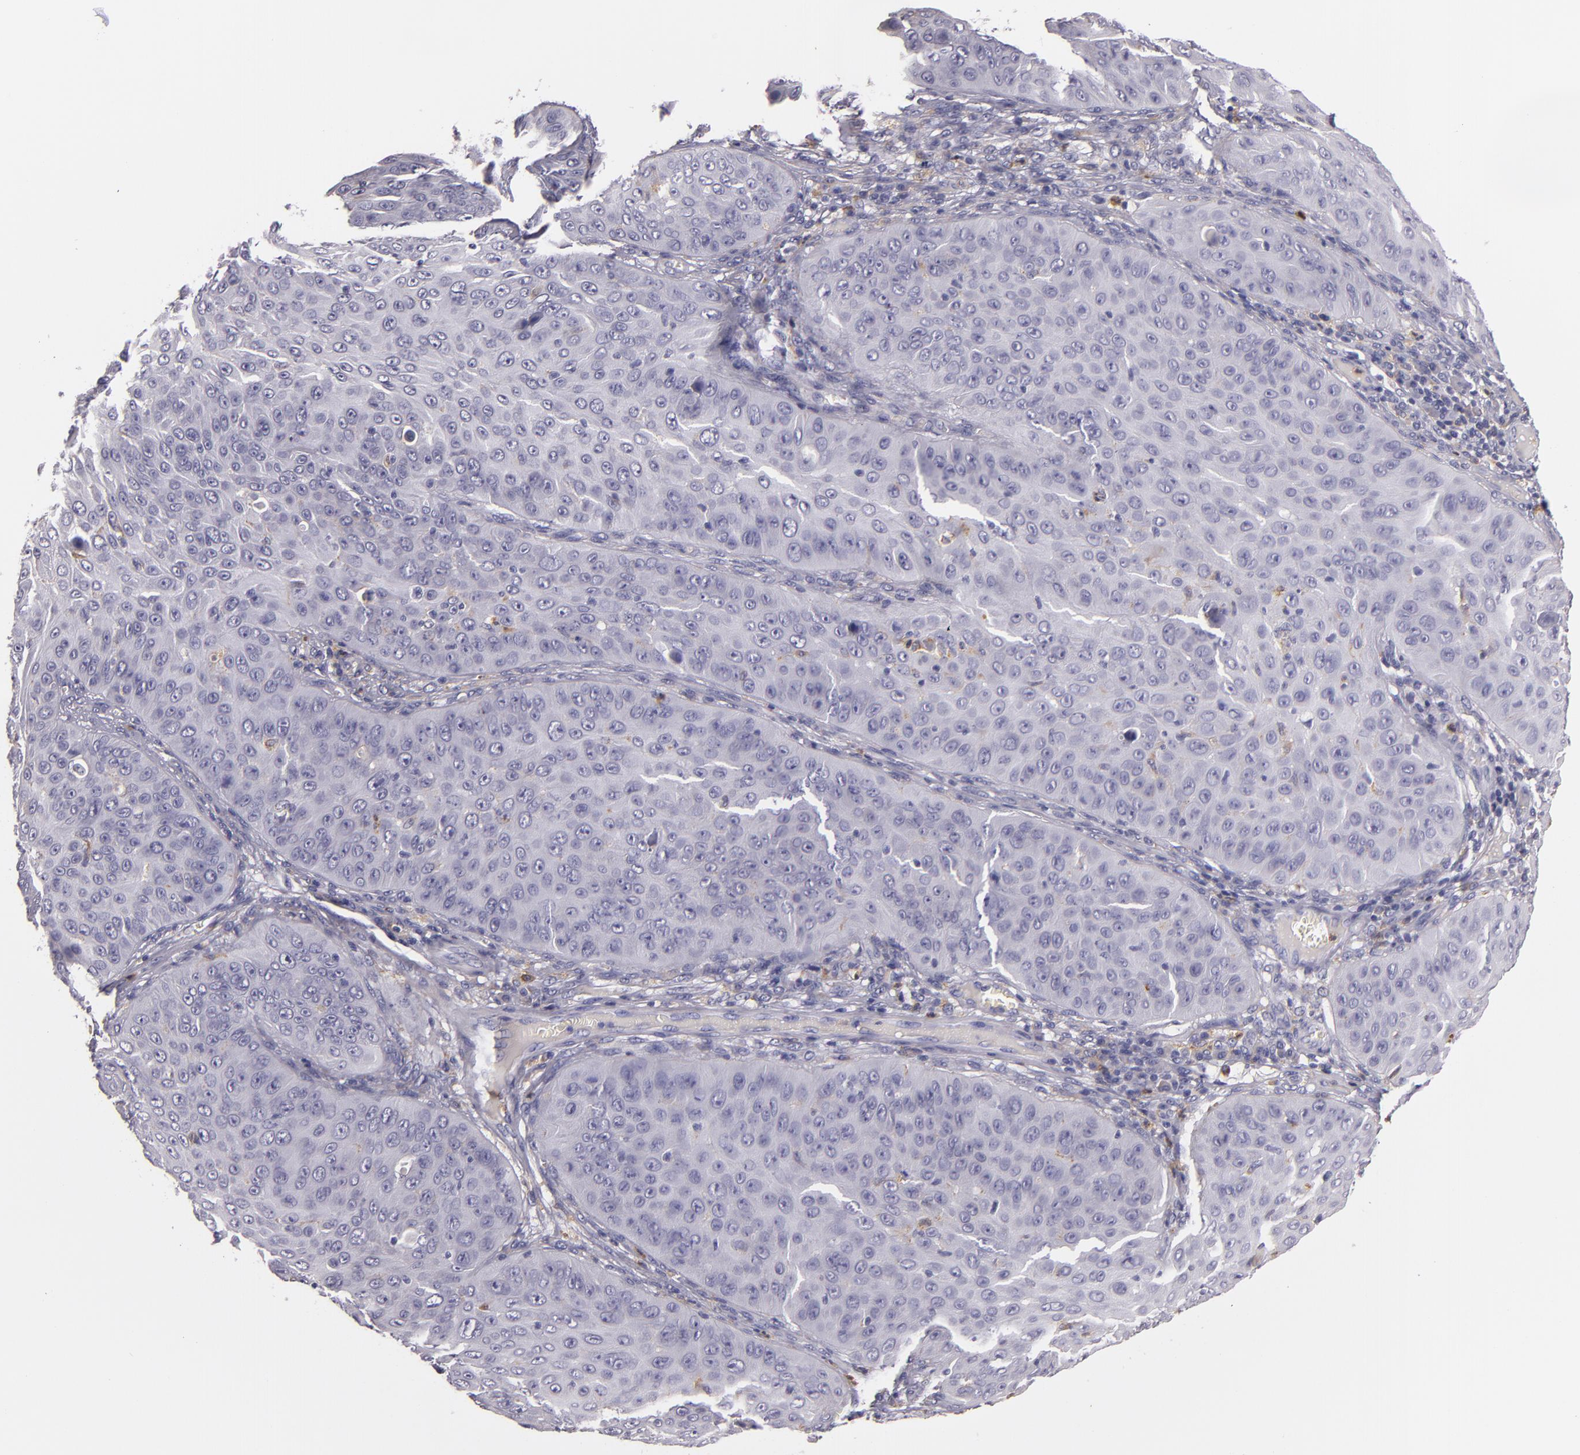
{"staining": {"intensity": "negative", "quantity": "none", "location": "none"}, "tissue": "skin cancer", "cell_type": "Tumor cells", "image_type": "cancer", "snomed": [{"axis": "morphology", "description": "Squamous cell carcinoma, NOS"}, {"axis": "topography", "description": "Skin"}], "caption": "Immunohistochemistry image of skin cancer (squamous cell carcinoma) stained for a protein (brown), which demonstrates no positivity in tumor cells. The staining was performed using DAB to visualize the protein expression in brown, while the nuclei were stained in blue with hematoxylin (Magnification: 20x).", "gene": "TLR8", "patient": {"sex": "male", "age": 82}}